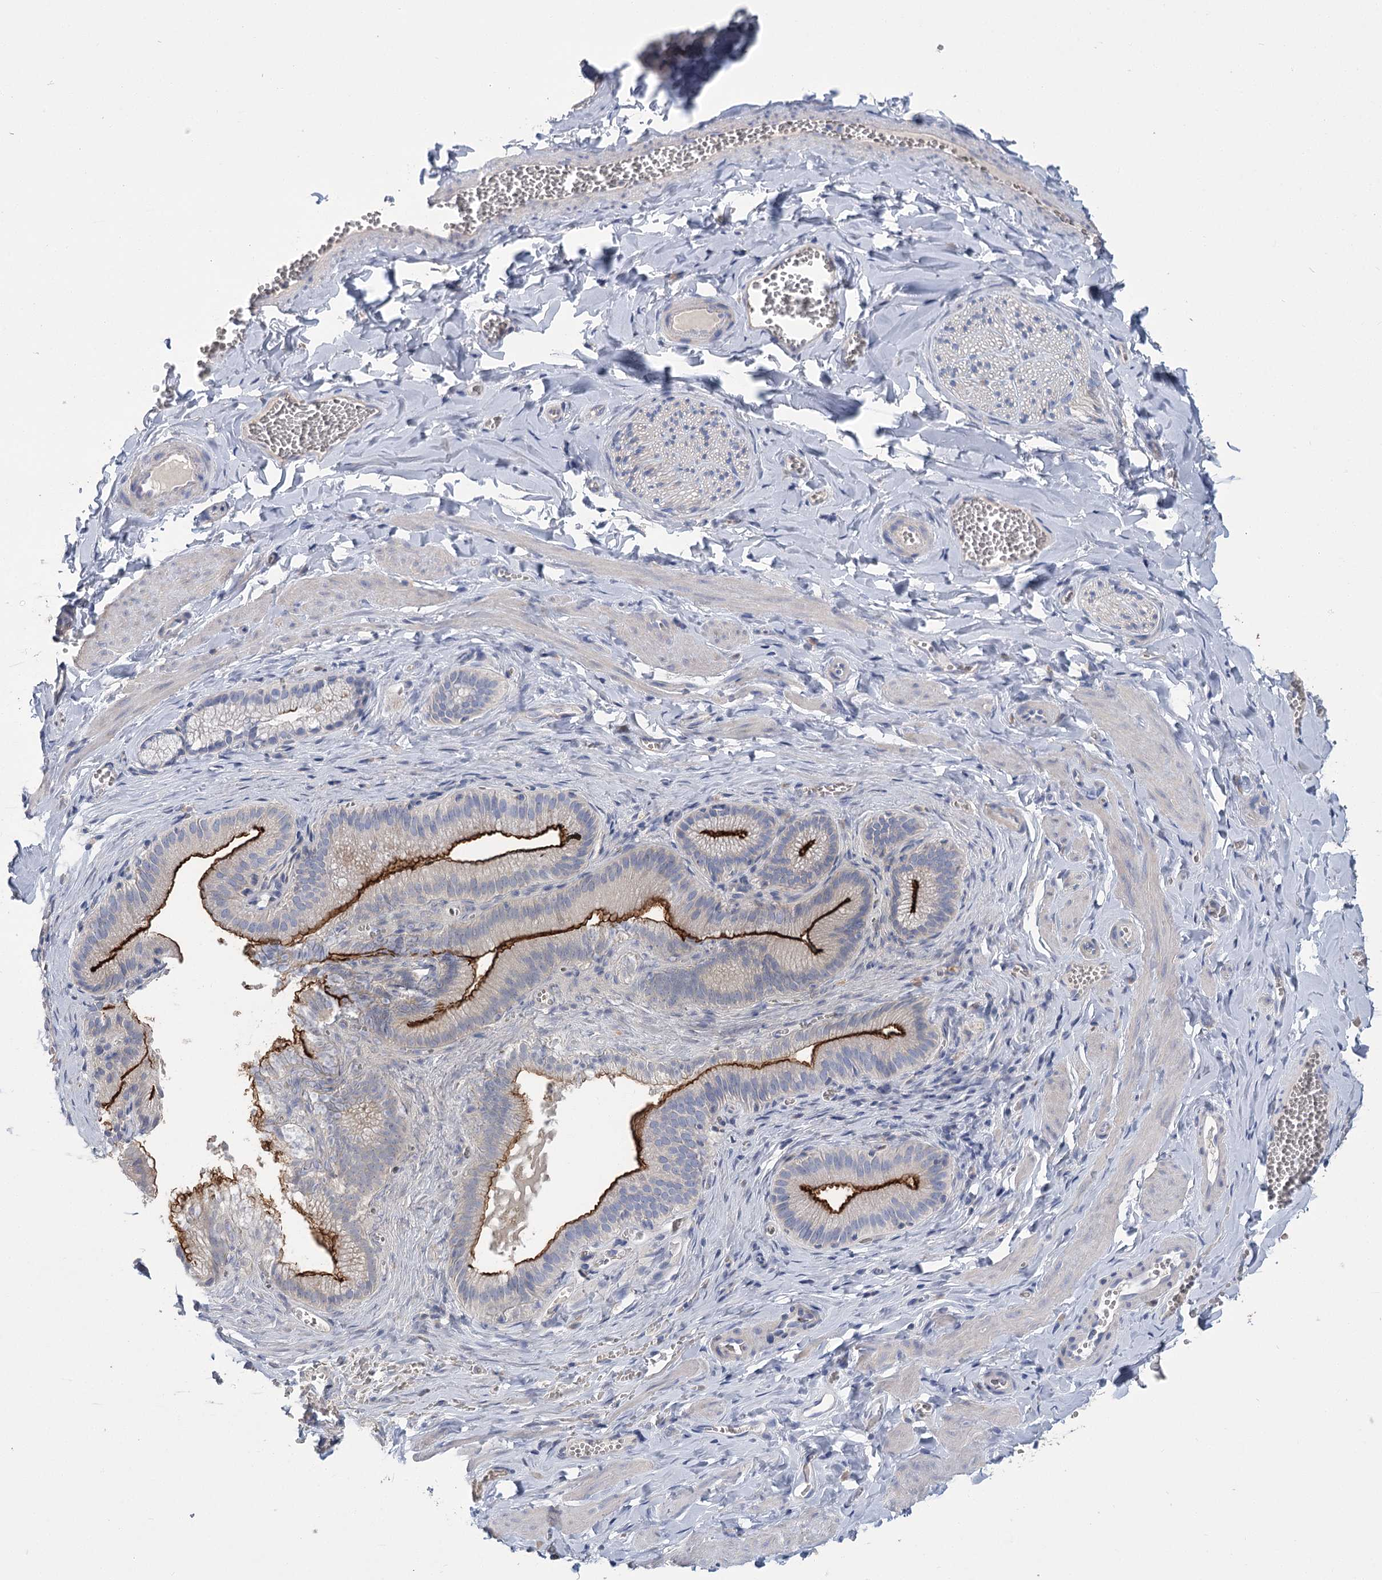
{"staining": {"intensity": "negative", "quantity": "none", "location": "none"}, "tissue": "adipose tissue", "cell_type": "Adipocytes", "image_type": "normal", "snomed": [{"axis": "morphology", "description": "Normal tissue, NOS"}, {"axis": "topography", "description": "Gallbladder"}, {"axis": "topography", "description": "Peripheral nerve tissue"}], "caption": "This is a histopathology image of IHC staining of unremarkable adipose tissue, which shows no staining in adipocytes. (Brightfield microscopy of DAB (3,3'-diaminobenzidine) IHC at high magnification).", "gene": "SLC9A3", "patient": {"sex": "male", "age": 38}}